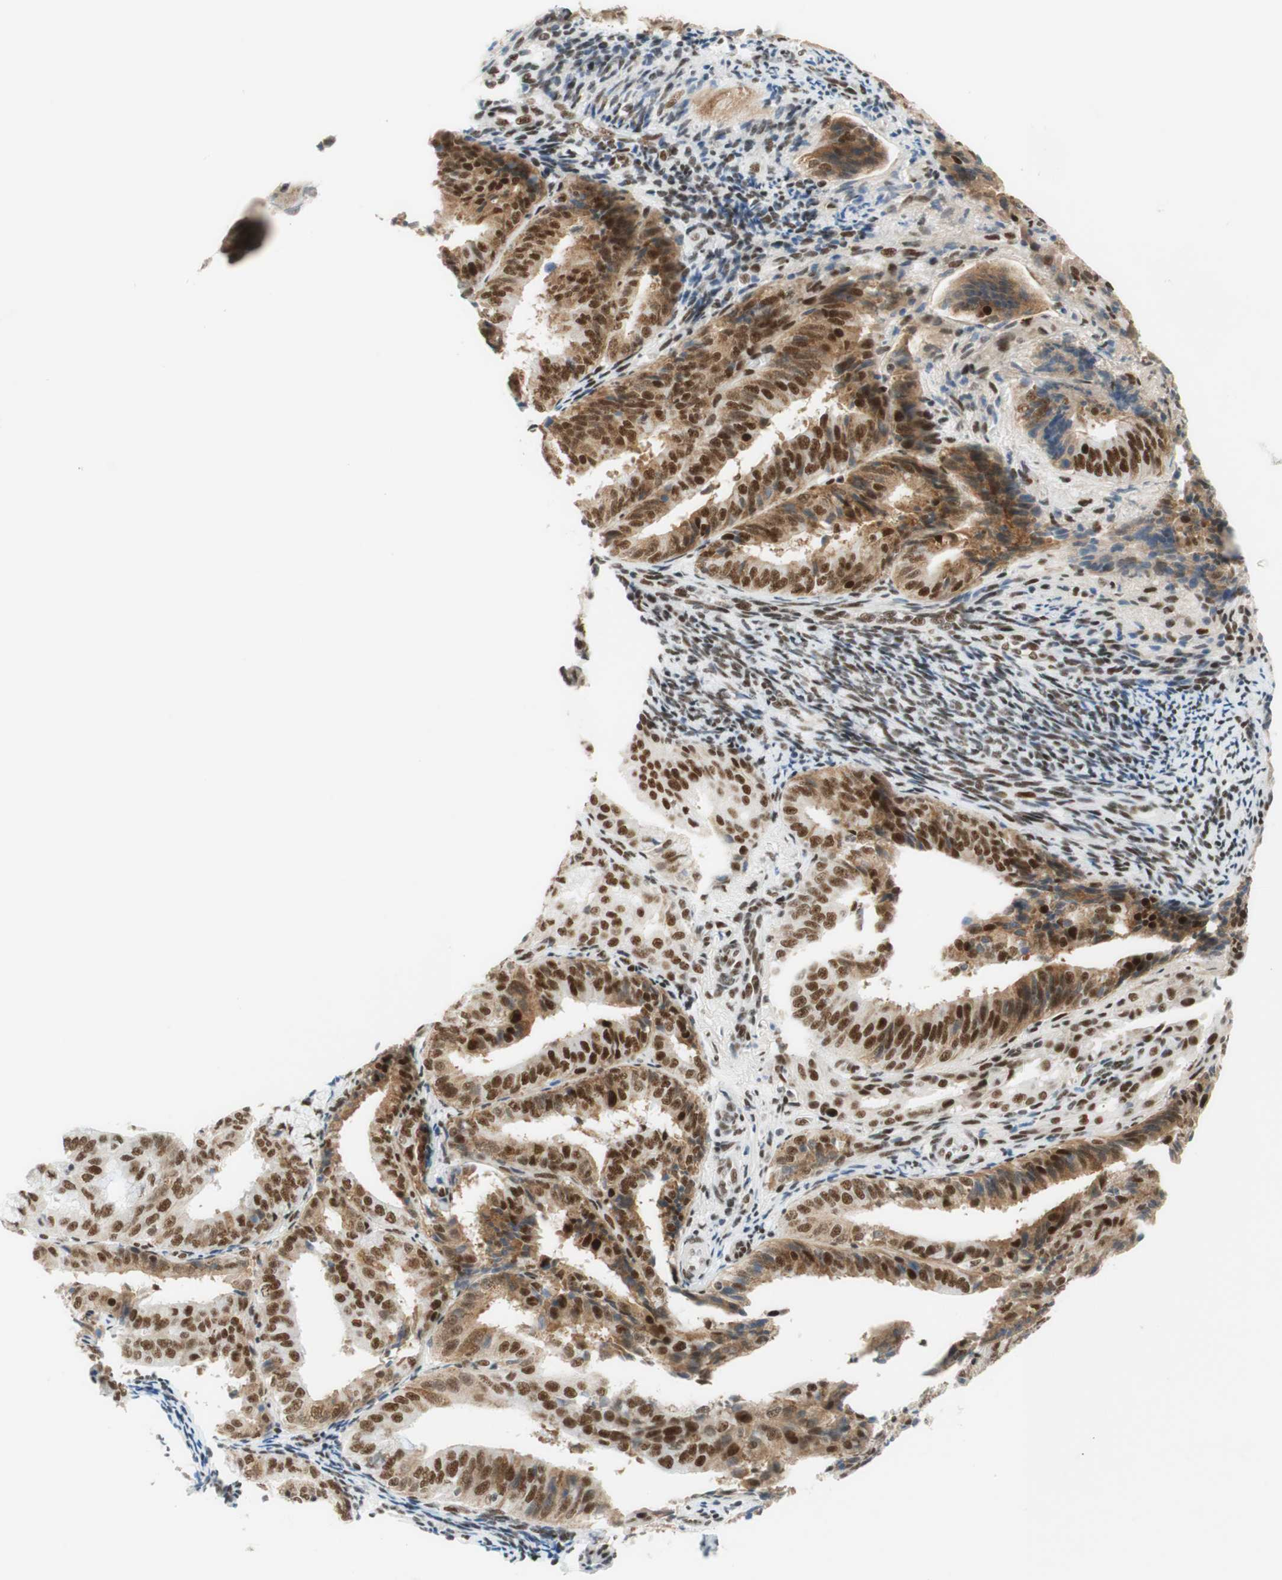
{"staining": {"intensity": "moderate", "quantity": "25%-75%", "location": "nuclear"}, "tissue": "endometrial cancer", "cell_type": "Tumor cells", "image_type": "cancer", "snomed": [{"axis": "morphology", "description": "Adenocarcinoma, NOS"}, {"axis": "topography", "description": "Endometrium"}], "caption": "Moderate nuclear protein positivity is seen in about 25%-75% of tumor cells in endometrial adenocarcinoma. (DAB (3,3'-diaminobenzidine) = brown stain, brightfield microscopy at high magnification).", "gene": "RNF20", "patient": {"sex": "female", "age": 63}}